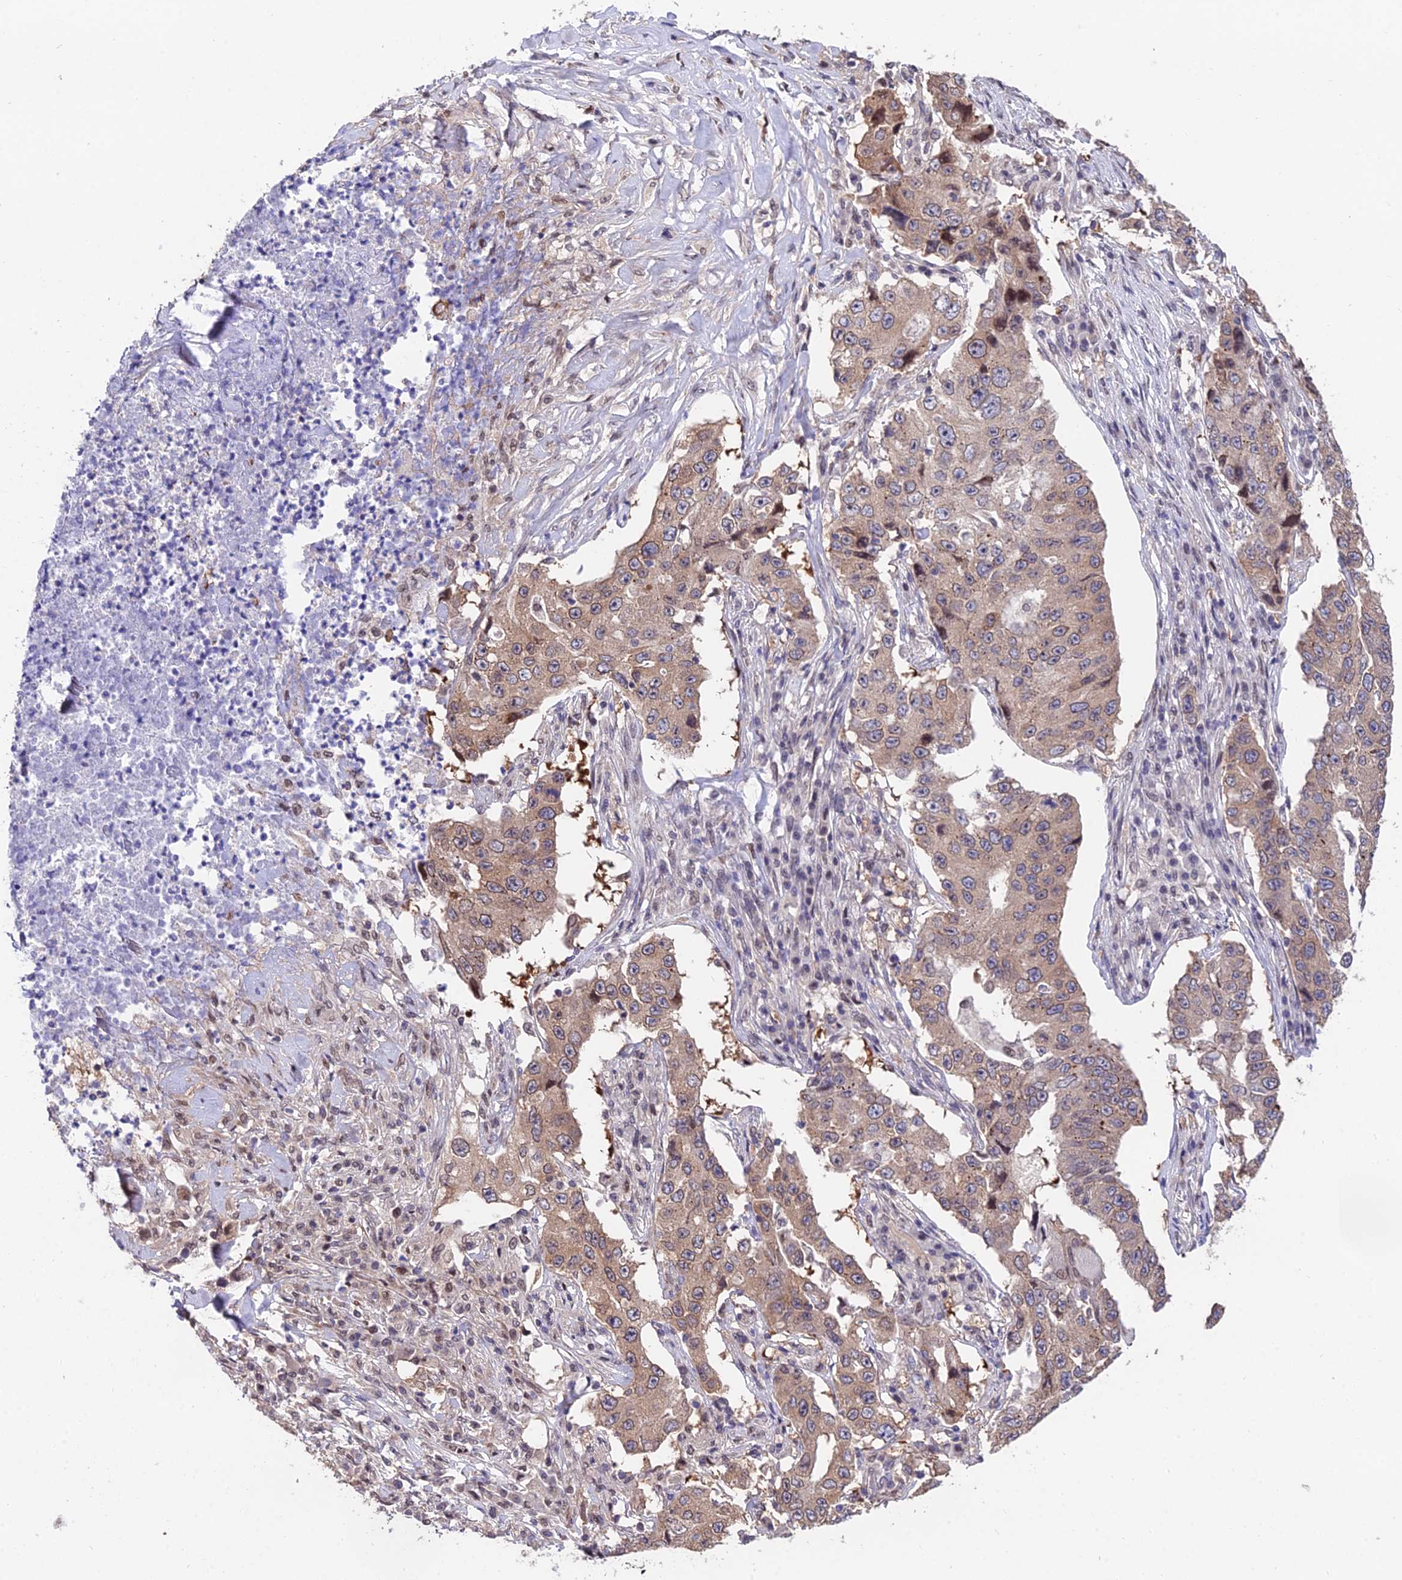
{"staining": {"intensity": "moderate", "quantity": ">75%", "location": "cytoplasmic/membranous"}, "tissue": "lung cancer", "cell_type": "Tumor cells", "image_type": "cancer", "snomed": [{"axis": "morphology", "description": "Adenocarcinoma, NOS"}, {"axis": "topography", "description": "Lung"}], "caption": "Lung cancer was stained to show a protein in brown. There is medium levels of moderate cytoplasmic/membranous positivity in about >75% of tumor cells.", "gene": "INPP4A", "patient": {"sex": "female", "age": 51}}